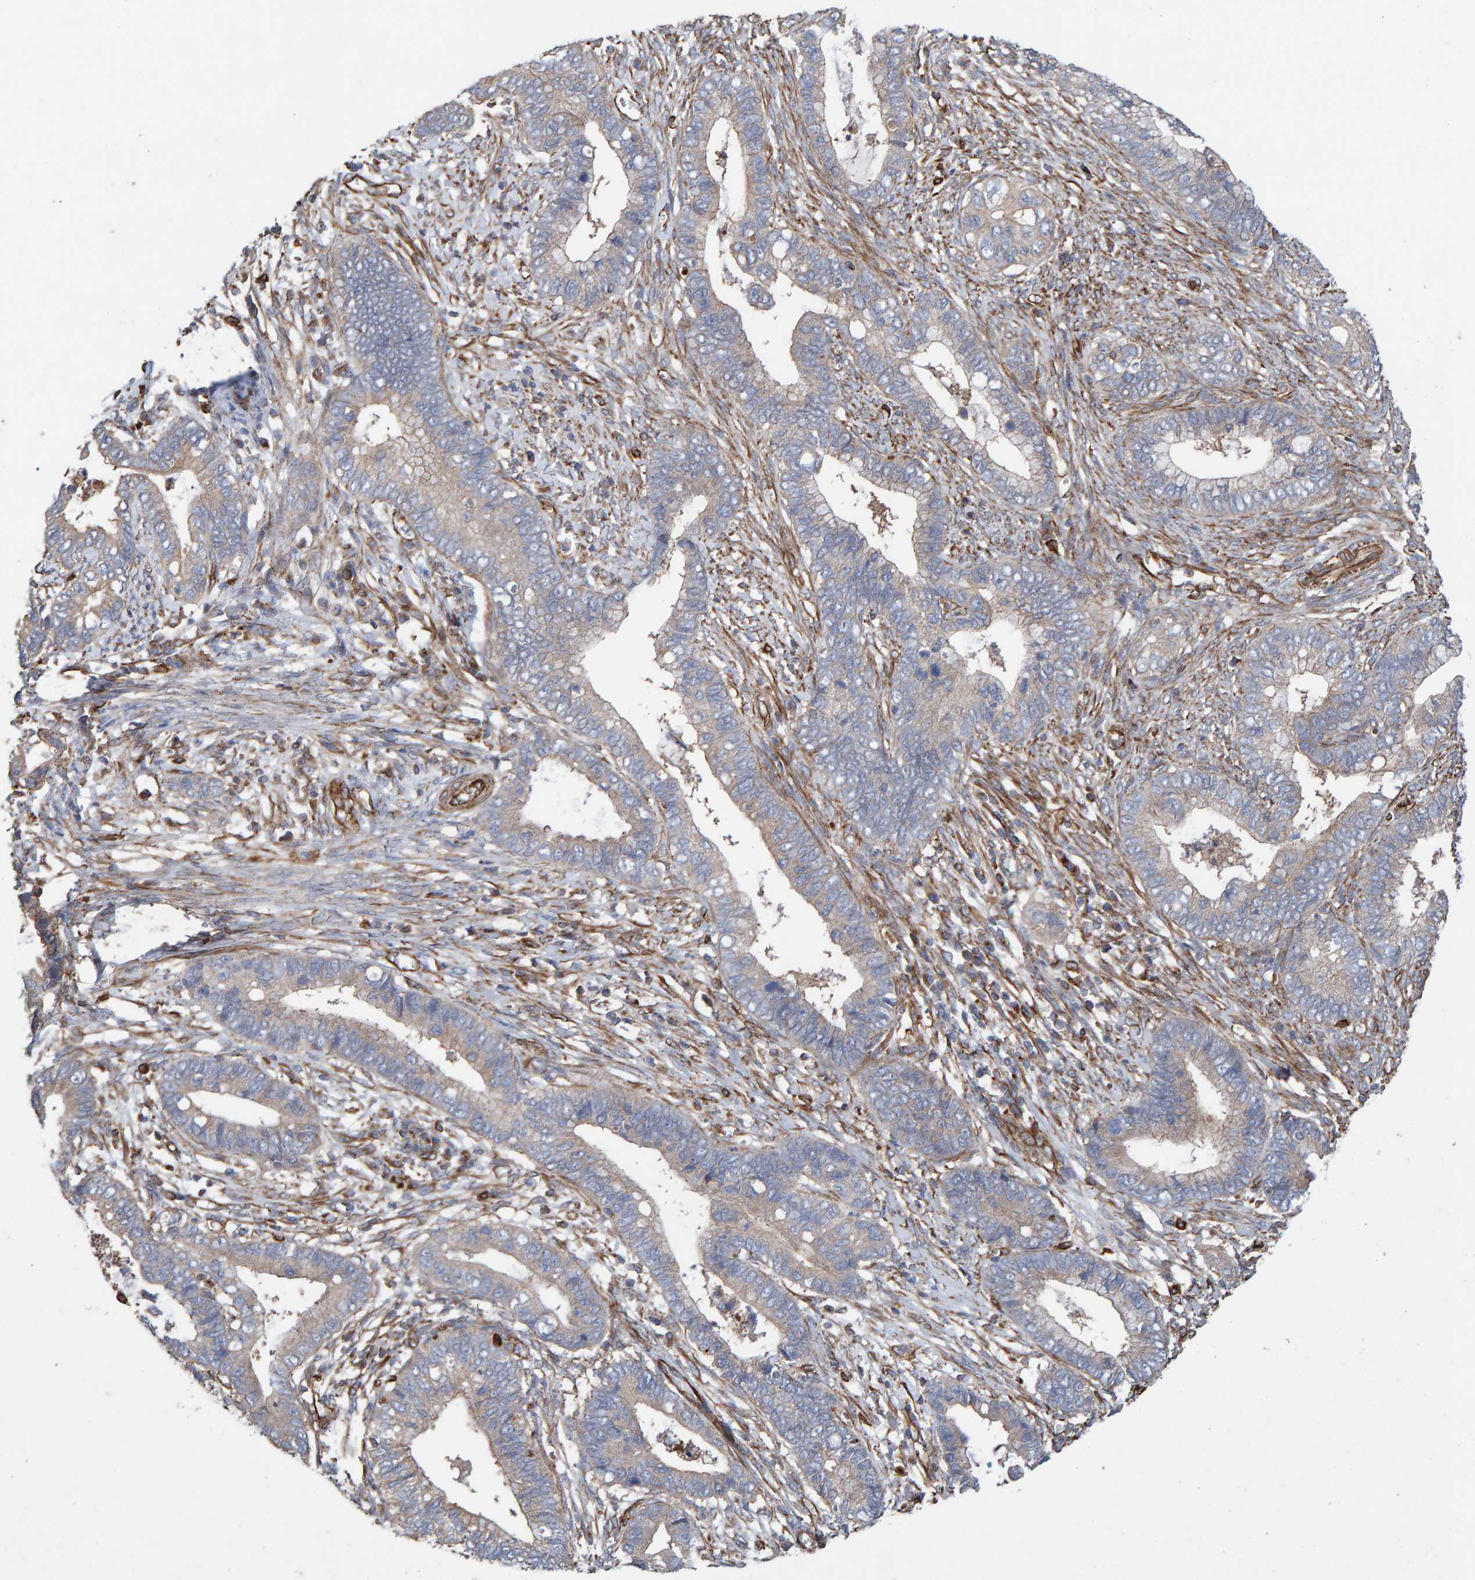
{"staining": {"intensity": "negative", "quantity": "none", "location": "none"}, "tissue": "cervical cancer", "cell_type": "Tumor cells", "image_type": "cancer", "snomed": [{"axis": "morphology", "description": "Adenocarcinoma, NOS"}, {"axis": "topography", "description": "Cervix"}], "caption": "Image shows no protein staining in tumor cells of adenocarcinoma (cervical) tissue.", "gene": "ZNF347", "patient": {"sex": "female", "age": 44}}